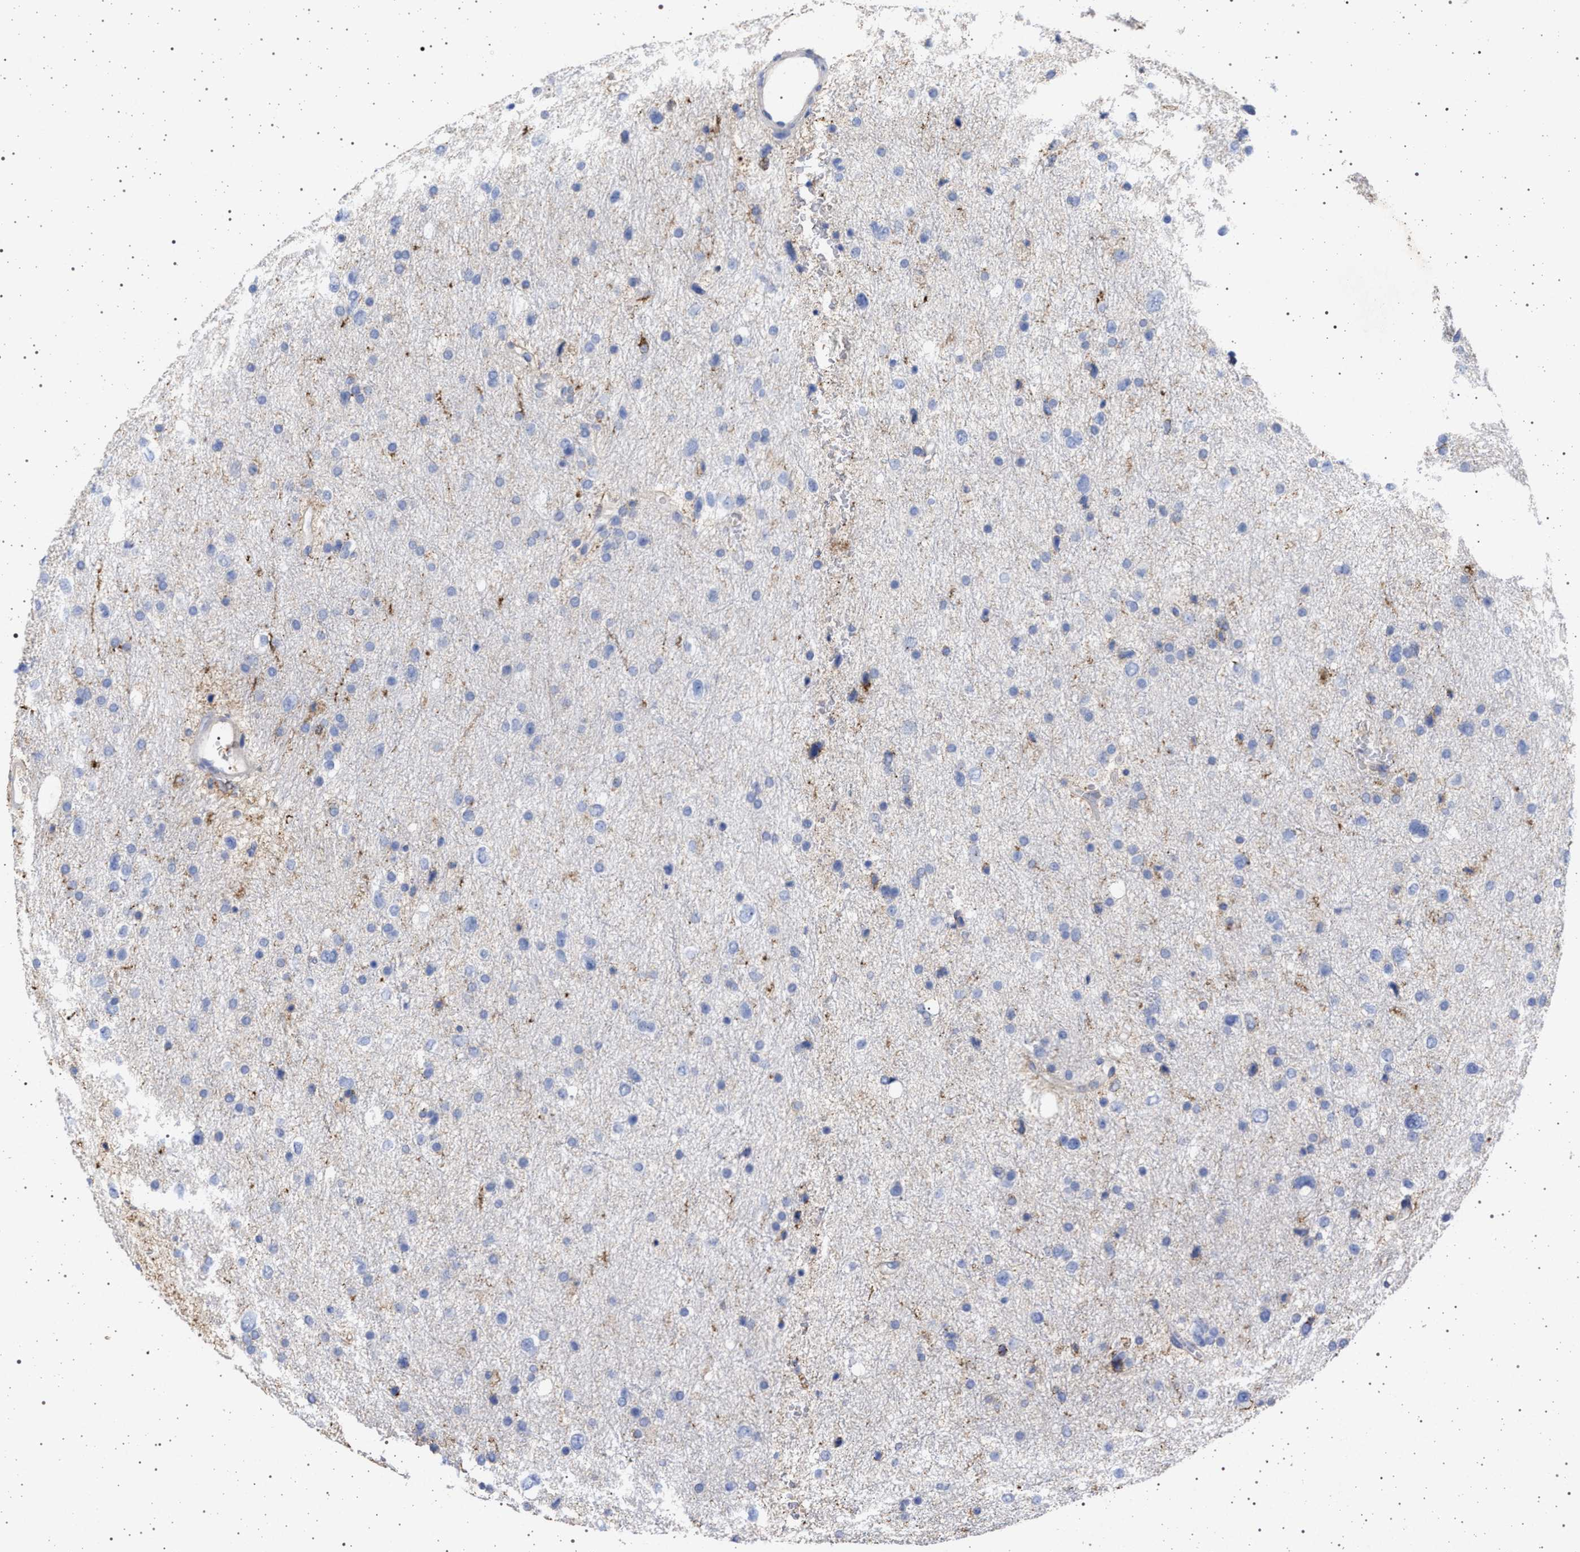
{"staining": {"intensity": "negative", "quantity": "none", "location": "none"}, "tissue": "glioma", "cell_type": "Tumor cells", "image_type": "cancer", "snomed": [{"axis": "morphology", "description": "Glioma, malignant, Low grade"}, {"axis": "topography", "description": "Brain"}], "caption": "This is a photomicrograph of IHC staining of malignant glioma (low-grade), which shows no positivity in tumor cells.", "gene": "PLG", "patient": {"sex": "female", "age": 37}}